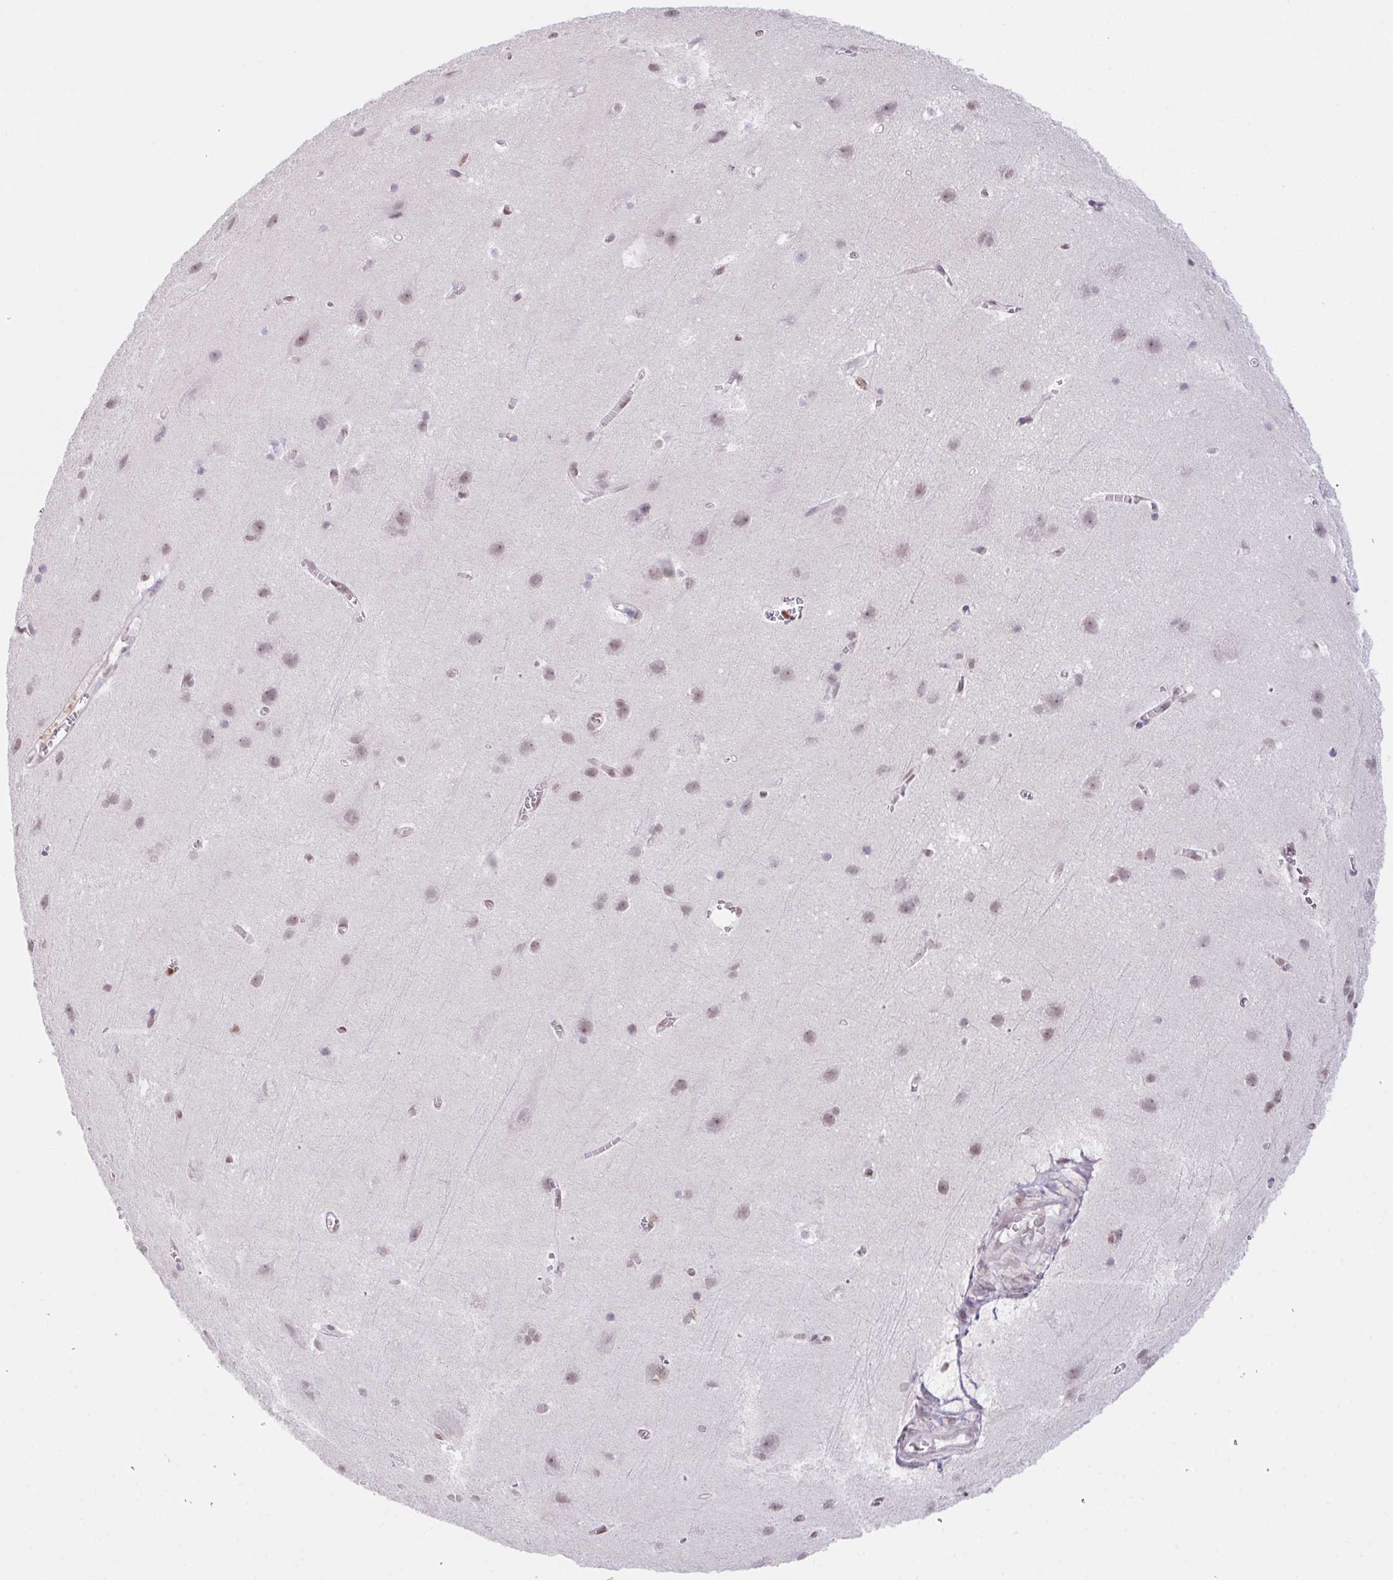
{"staining": {"intensity": "negative", "quantity": "none", "location": "none"}, "tissue": "cerebral cortex", "cell_type": "Endothelial cells", "image_type": "normal", "snomed": [{"axis": "morphology", "description": "Normal tissue, NOS"}, {"axis": "topography", "description": "Cerebral cortex"}], "caption": "Endothelial cells are negative for protein expression in unremarkable human cerebral cortex. (DAB immunohistochemistry (IHC) with hematoxylin counter stain).", "gene": "POLD3", "patient": {"sex": "male", "age": 37}}